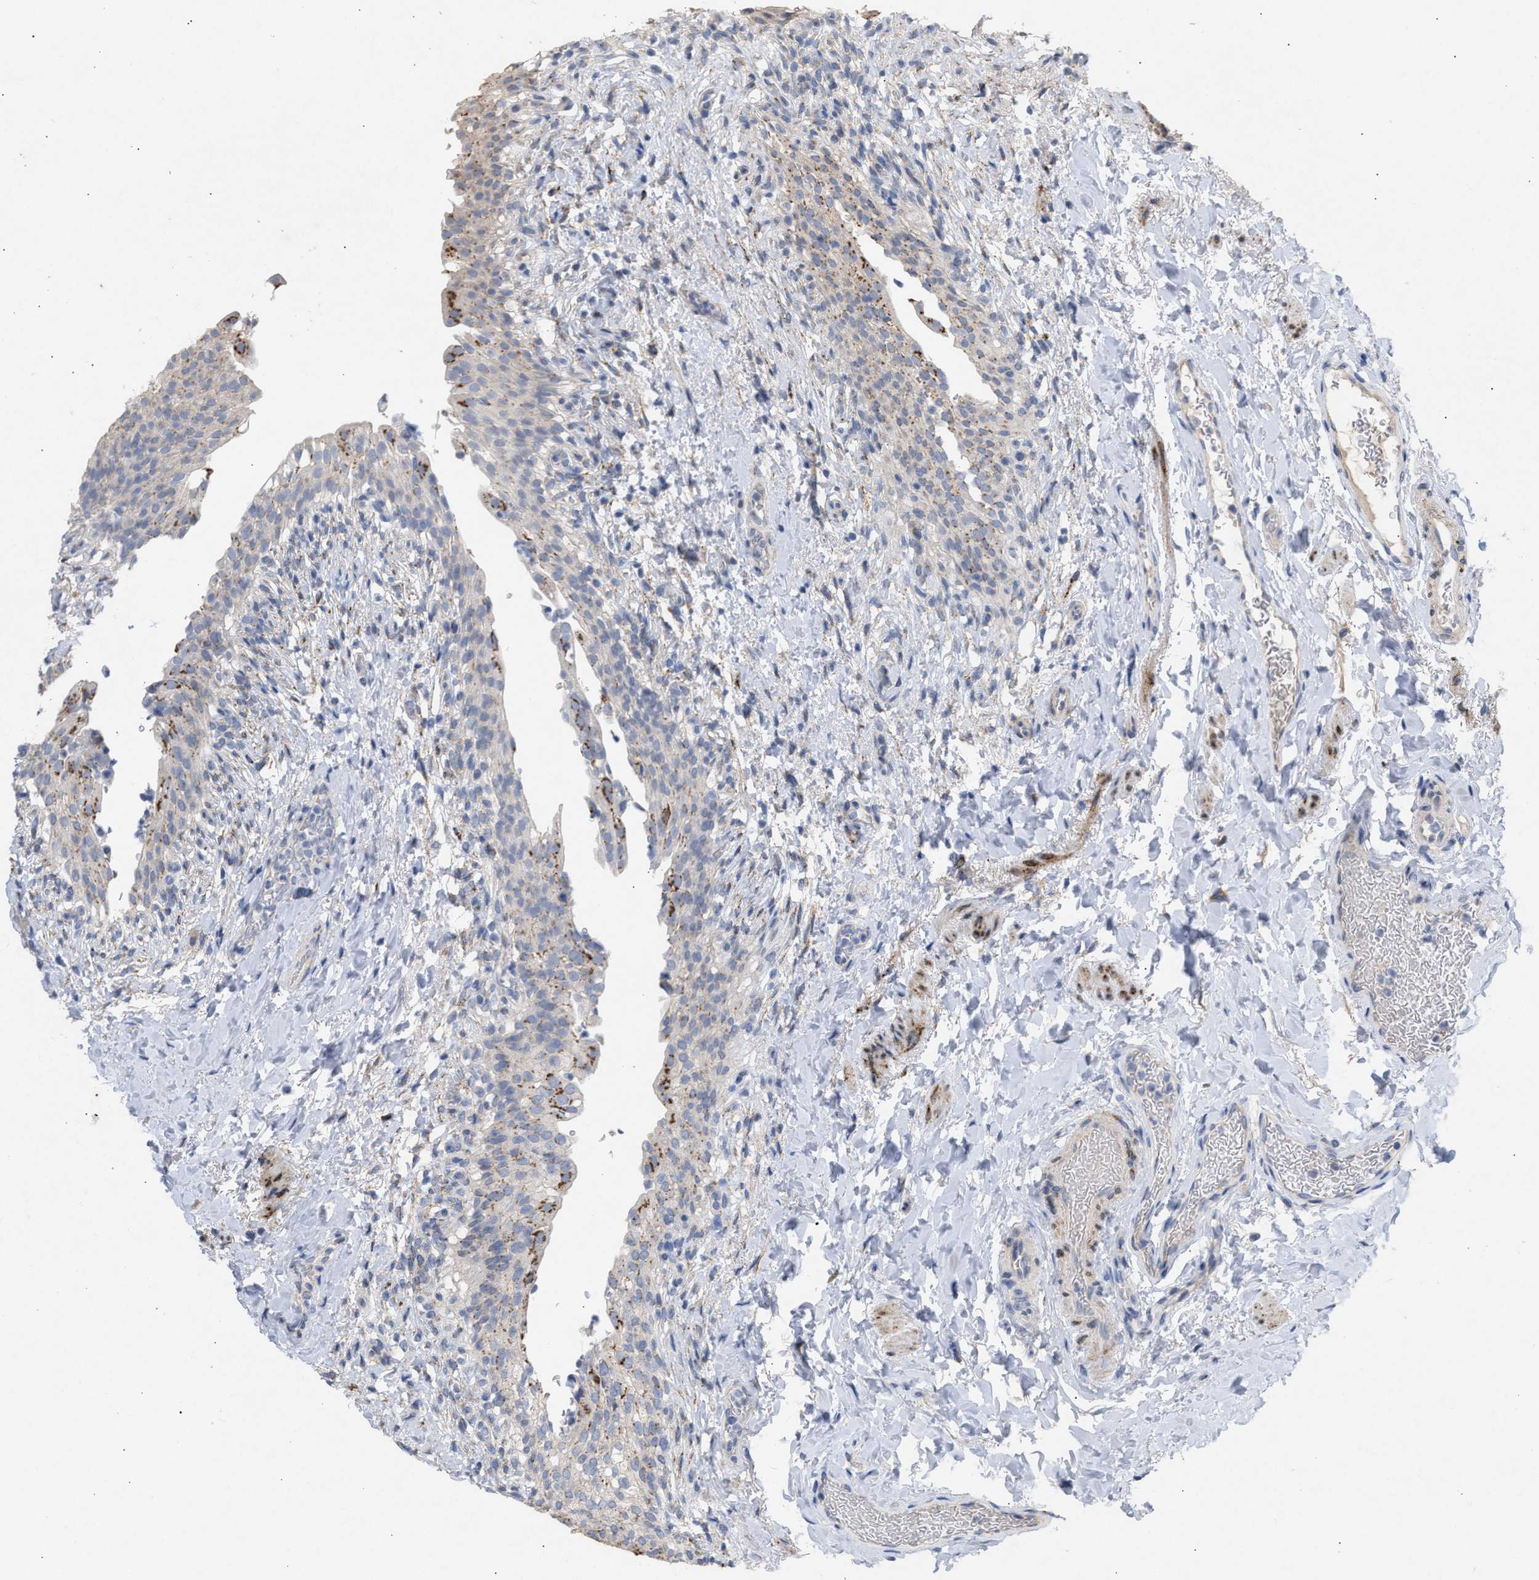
{"staining": {"intensity": "moderate", "quantity": "<25%", "location": "cytoplasmic/membranous"}, "tissue": "urinary bladder", "cell_type": "Urothelial cells", "image_type": "normal", "snomed": [{"axis": "morphology", "description": "Normal tissue, NOS"}, {"axis": "topography", "description": "Urinary bladder"}], "caption": "This micrograph displays immunohistochemistry staining of normal human urinary bladder, with low moderate cytoplasmic/membranous positivity in approximately <25% of urothelial cells.", "gene": "SELENOM", "patient": {"sex": "female", "age": 60}}